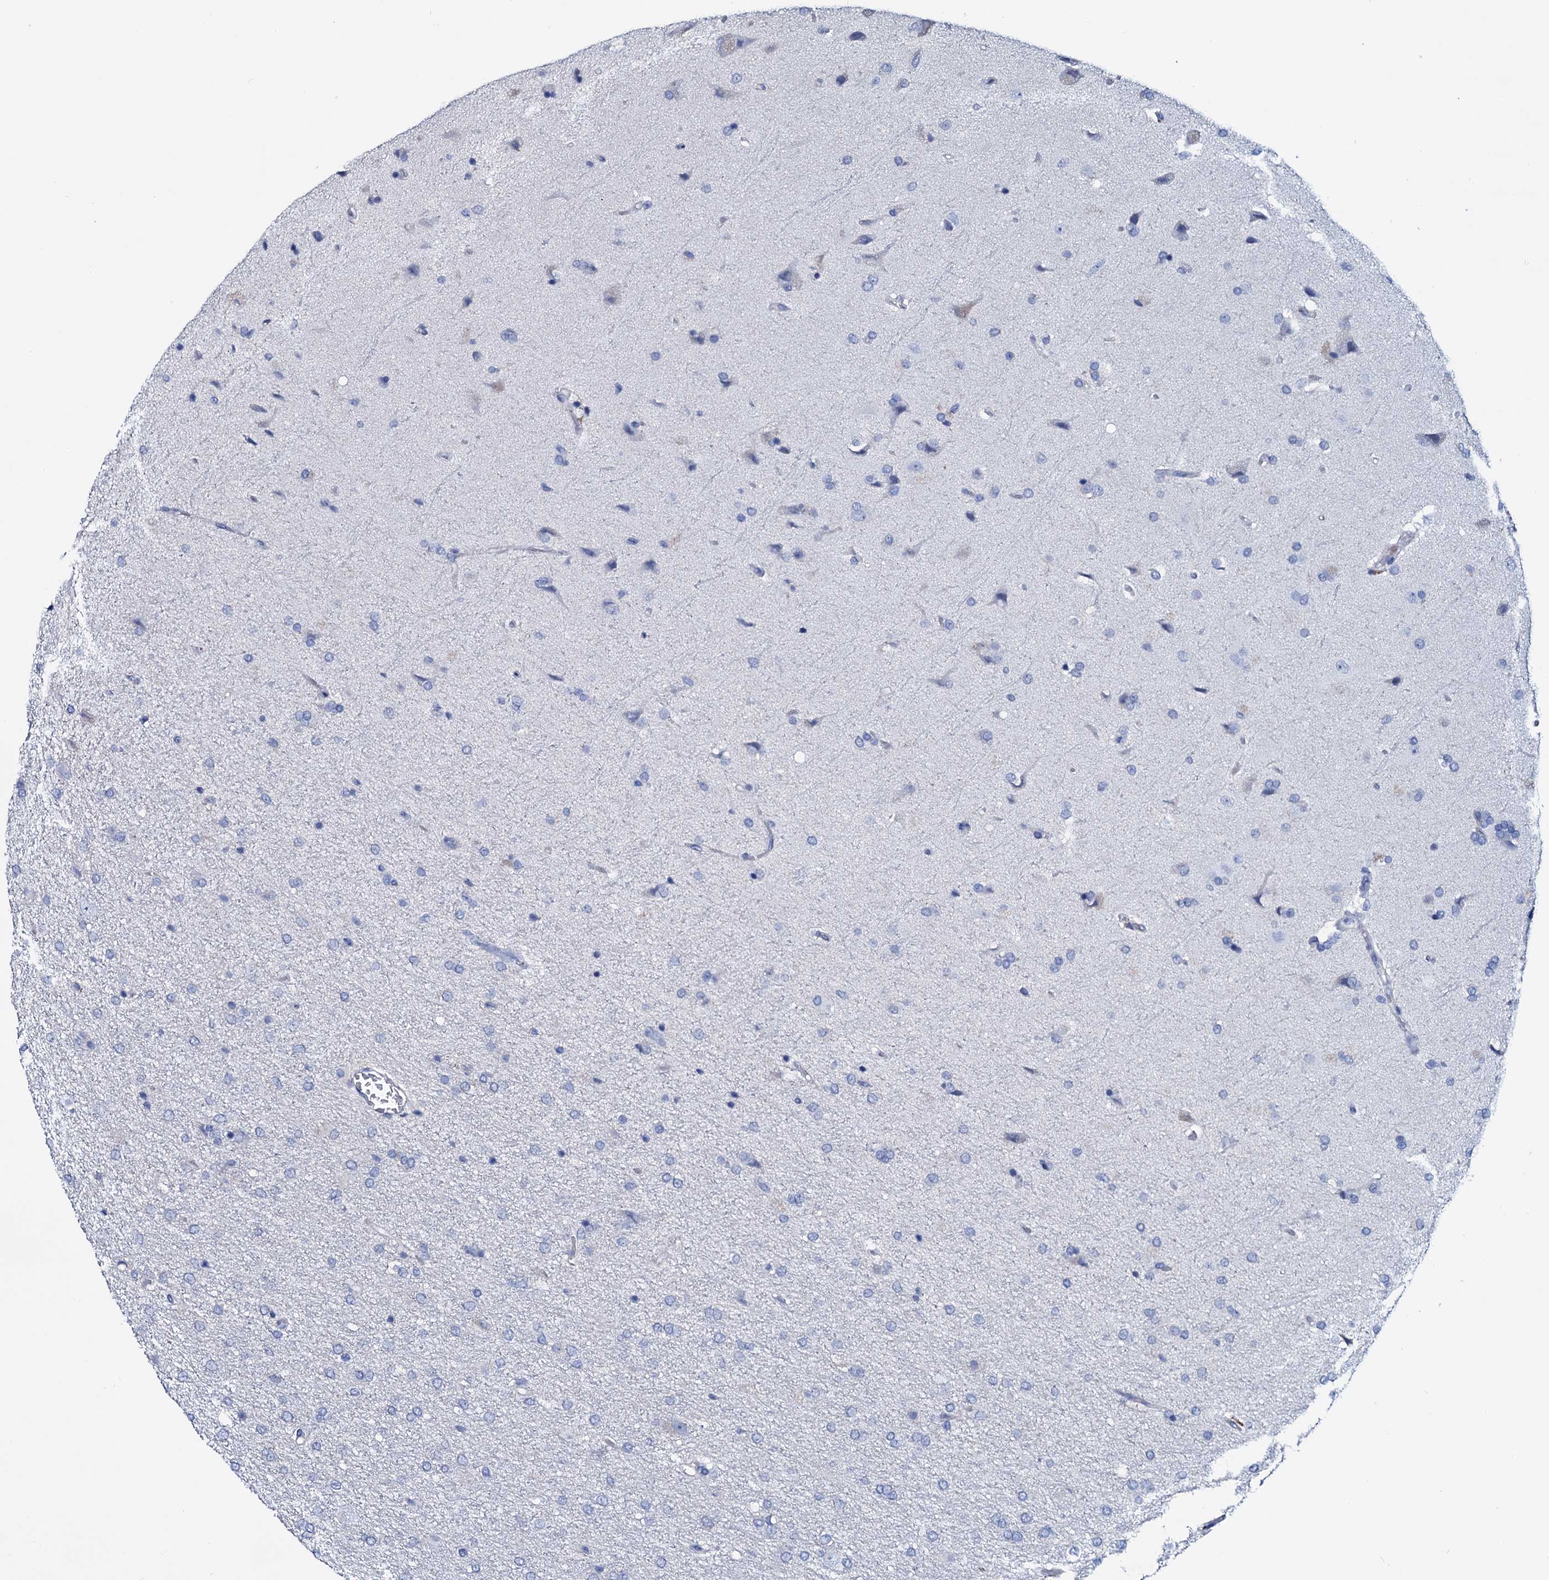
{"staining": {"intensity": "negative", "quantity": "none", "location": "none"}, "tissue": "glioma", "cell_type": "Tumor cells", "image_type": "cancer", "snomed": [{"axis": "morphology", "description": "Glioma, malignant, High grade"}, {"axis": "topography", "description": "Brain"}], "caption": "This photomicrograph is of glioma stained with immunohistochemistry (IHC) to label a protein in brown with the nuclei are counter-stained blue. There is no positivity in tumor cells.", "gene": "GYS2", "patient": {"sex": "male", "age": 72}}